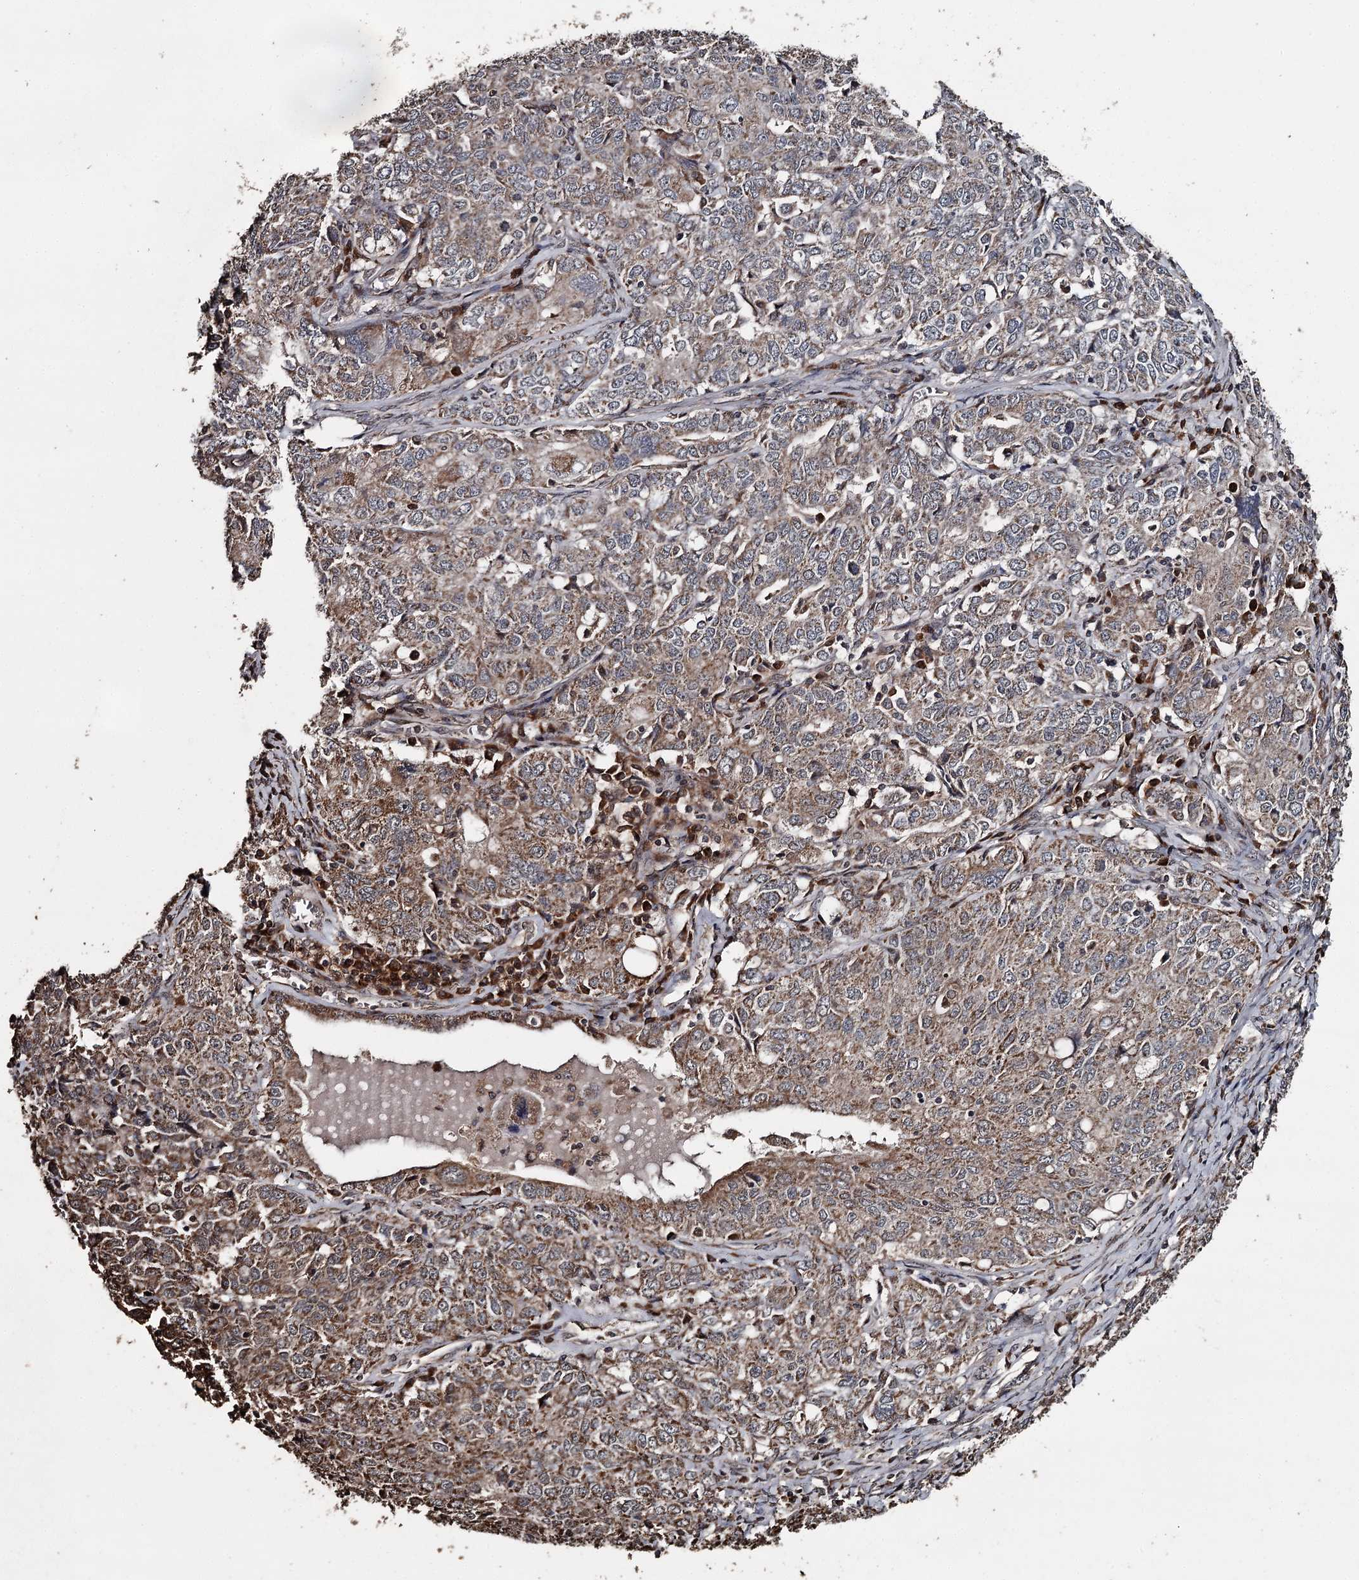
{"staining": {"intensity": "moderate", "quantity": ">75%", "location": "cytoplasmic/membranous"}, "tissue": "ovarian cancer", "cell_type": "Tumor cells", "image_type": "cancer", "snomed": [{"axis": "morphology", "description": "Carcinoma, endometroid"}, {"axis": "topography", "description": "Ovary"}], "caption": "Tumor cells display medium levels of moderate cytoplasmic/membranous positivity in approximately >75% of cells in ovarian cancer.", "gene": "WIPI1", "patient": {"sex": "female", "age": 62}}